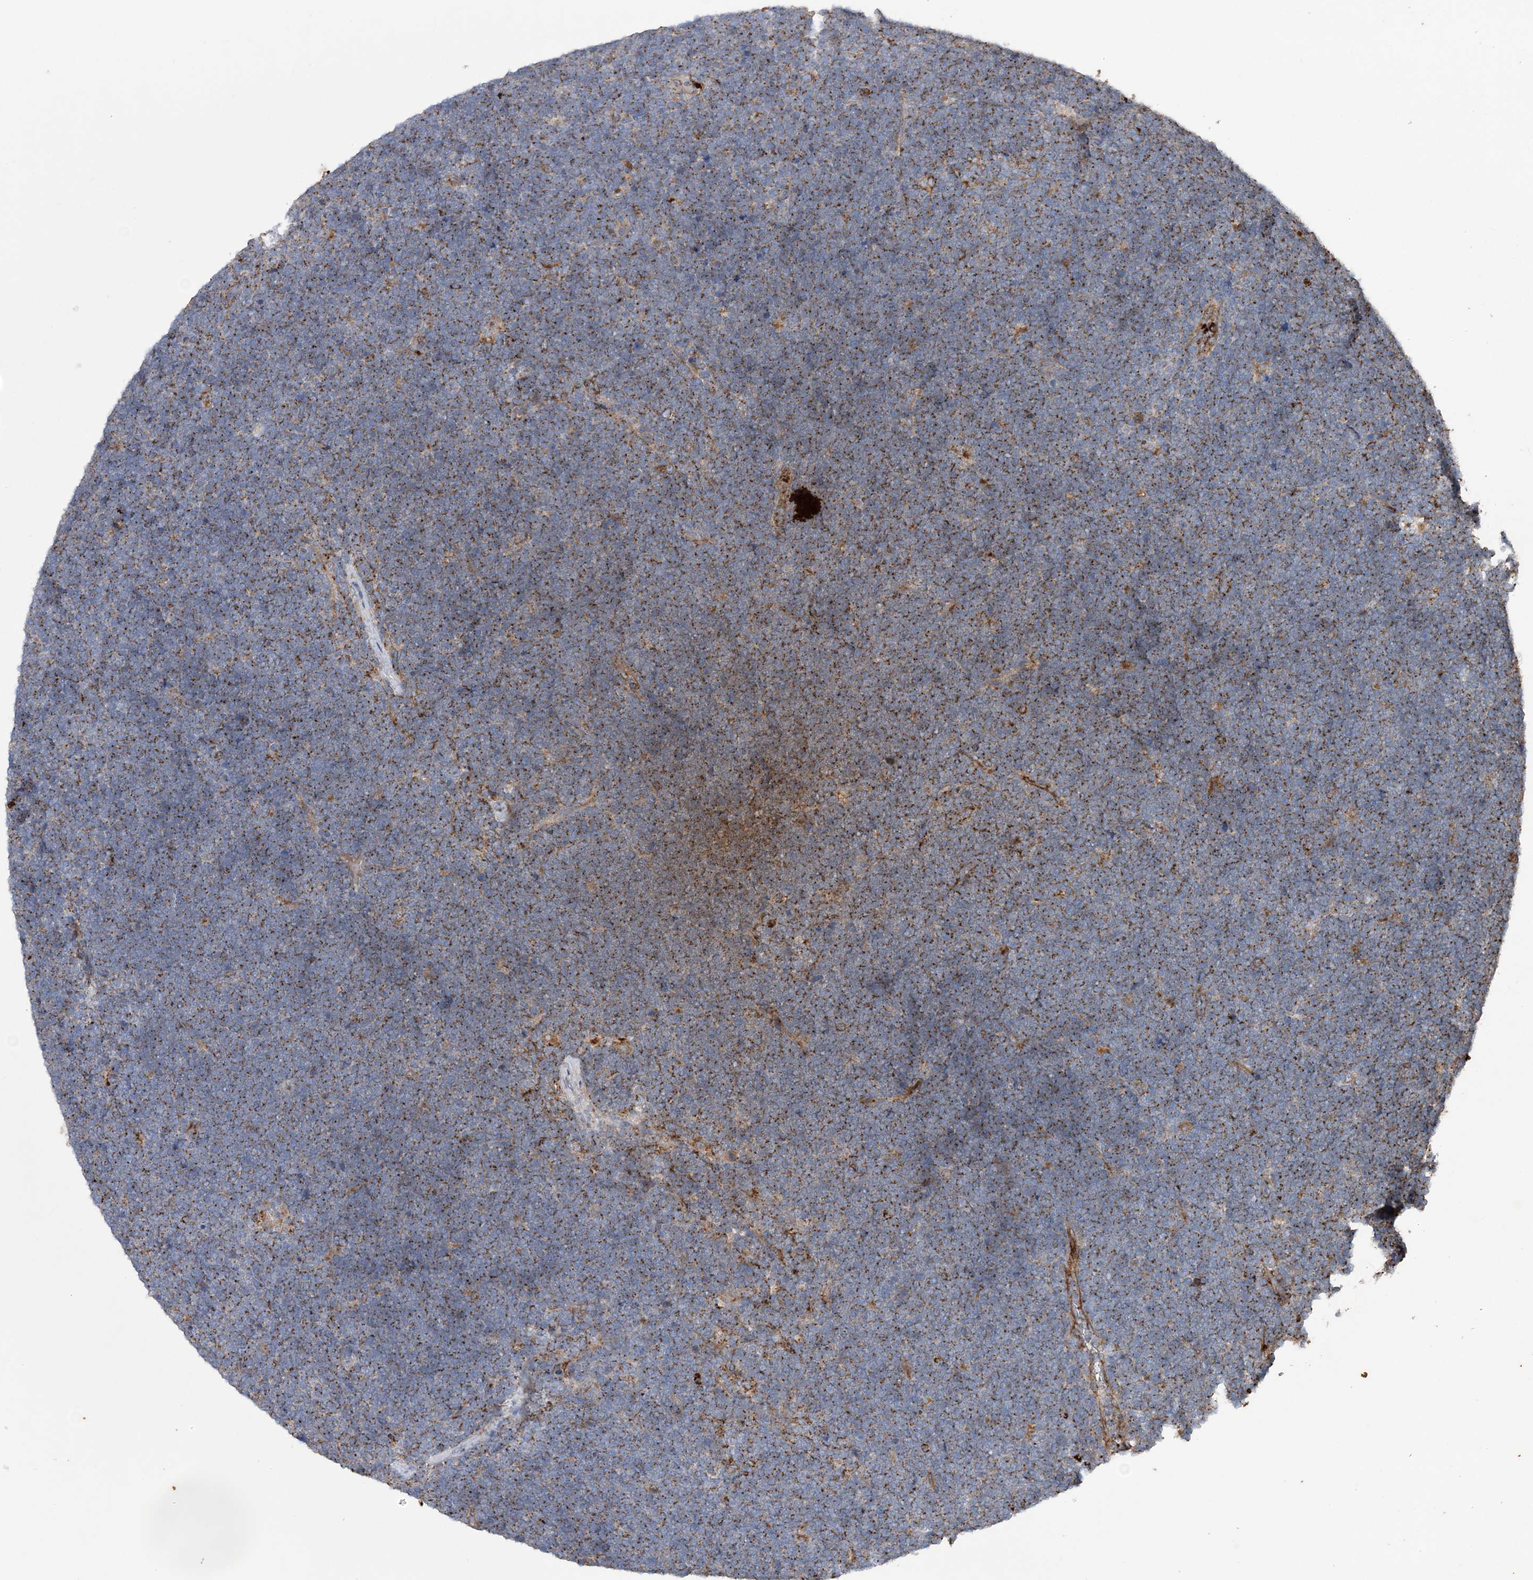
{"staining": {"intensity": "moderate", "quantity": "25%-75%", "location": "cytoplasmic/membranous"}, "tissue": "lymphoma", "cell_type": "Tumor cells", "image_type": "cancer", "snomed": [{"axis": "morphology", "description": "Malignant lymphoma, non-Hodgkin's type, High grade"}, {"axis": "topography", "description": "Lymph node"}], "caption": "Protein staining of malignant lymphoma, non-Hodgkin's type (high-grade) tissue reveals moderate cytoplasmic/membranous staining in approximately 25%-75% of tumor cells. Nuclei are stained in blue.", "gene": "PTTG1IP", "patient": {"sex": "male", "age": 13}}